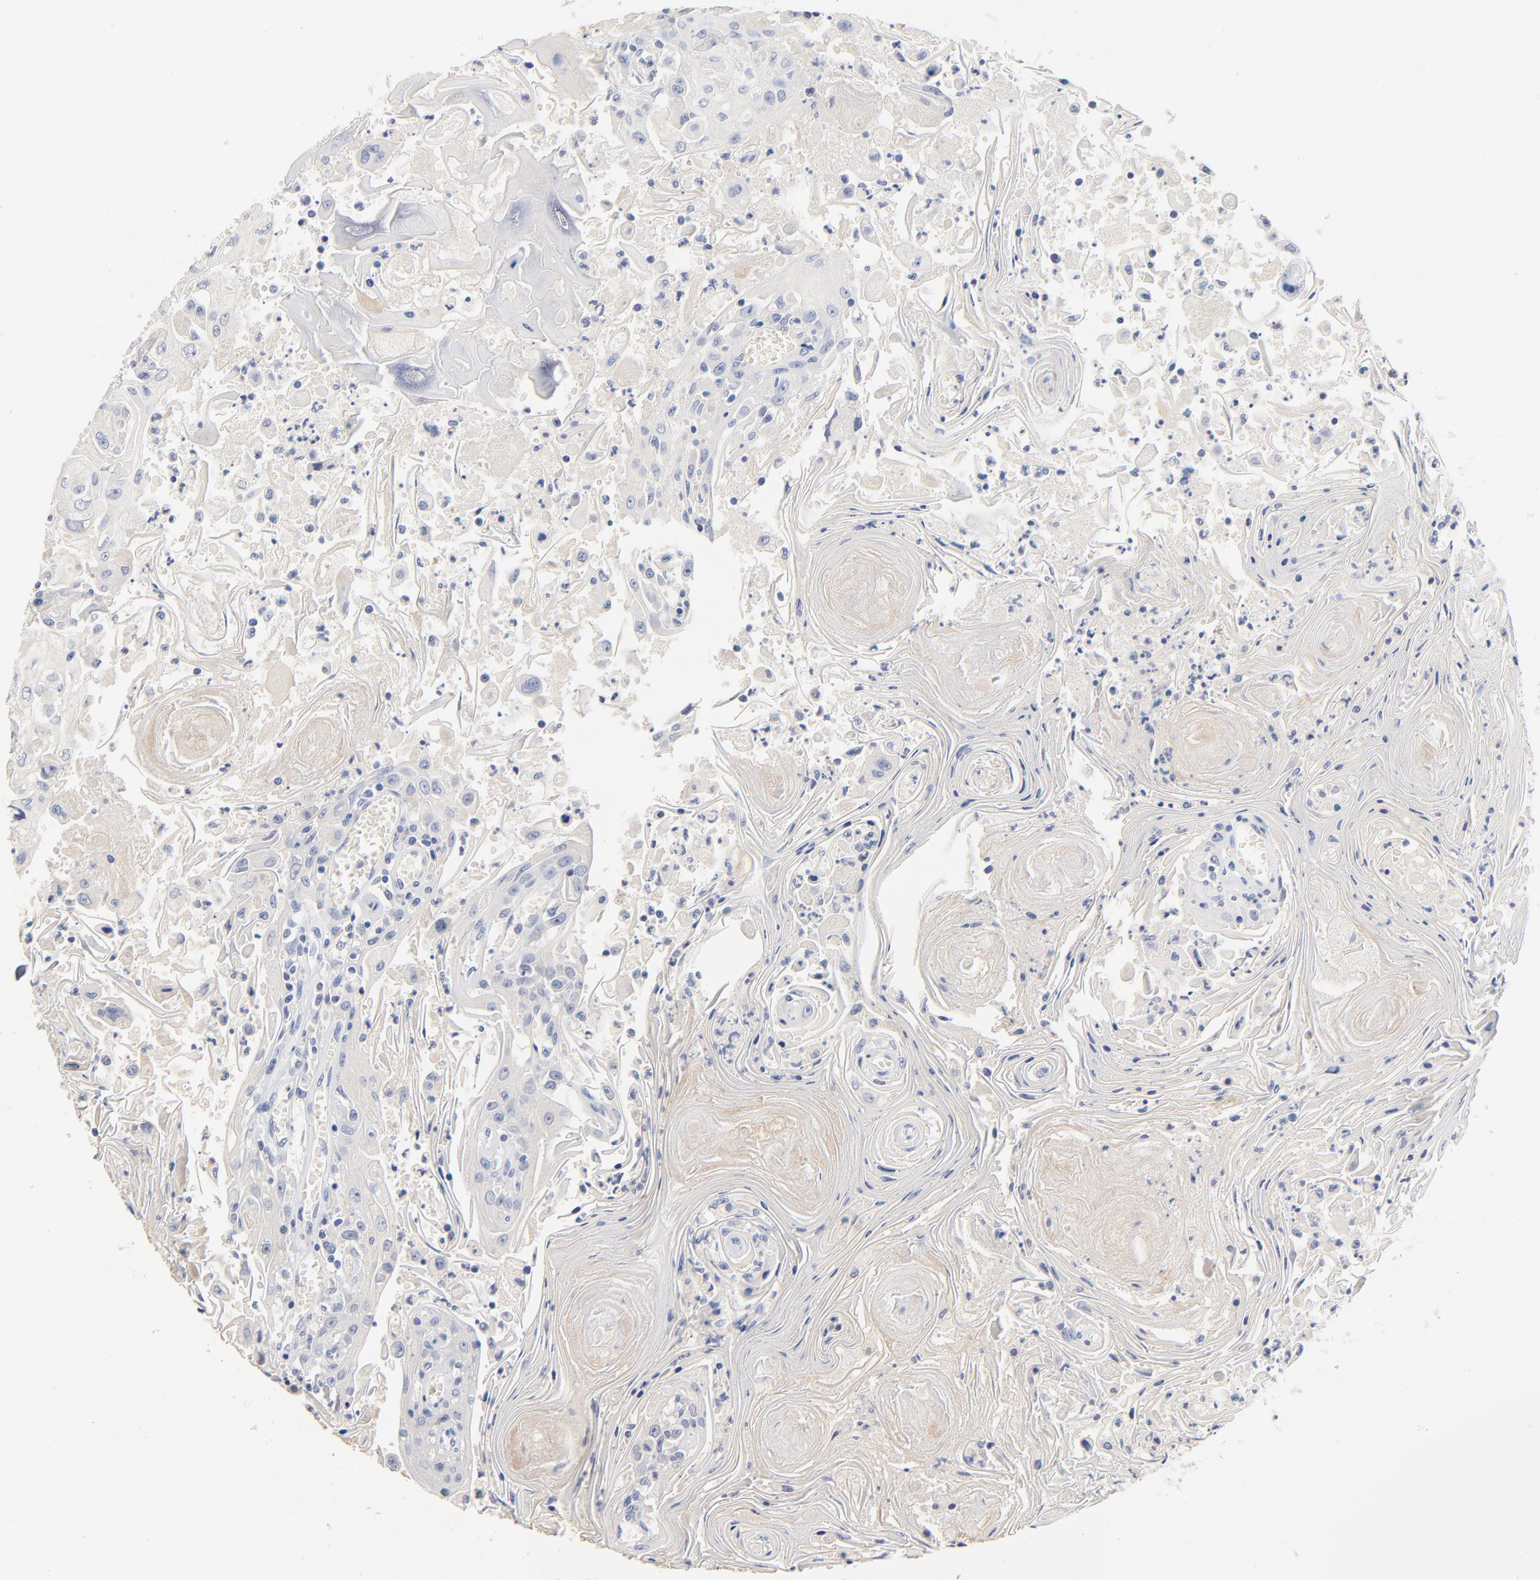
{"staining": {"intensity": "negative", "quantity": "none", "location": "none"}, "tissue": "head and neck cancer", "cell_type": "Tumor cells", "image_type": "cancer", "snomed": [{"axis": "morphology", "description": "Squamous cell carcinoma, NOS"}, {"axis": "topography", "description": "Oral tissue"}, {"axis": "topography", "description": "Head-Neck"}], "caption": "DAB immunohistochemical staining of human head and neck squamous cell carcinoma reveals no significant positivity in tumor cells.", "gene": "CPS1", "patient": {"sex": "female", "age": 76}}